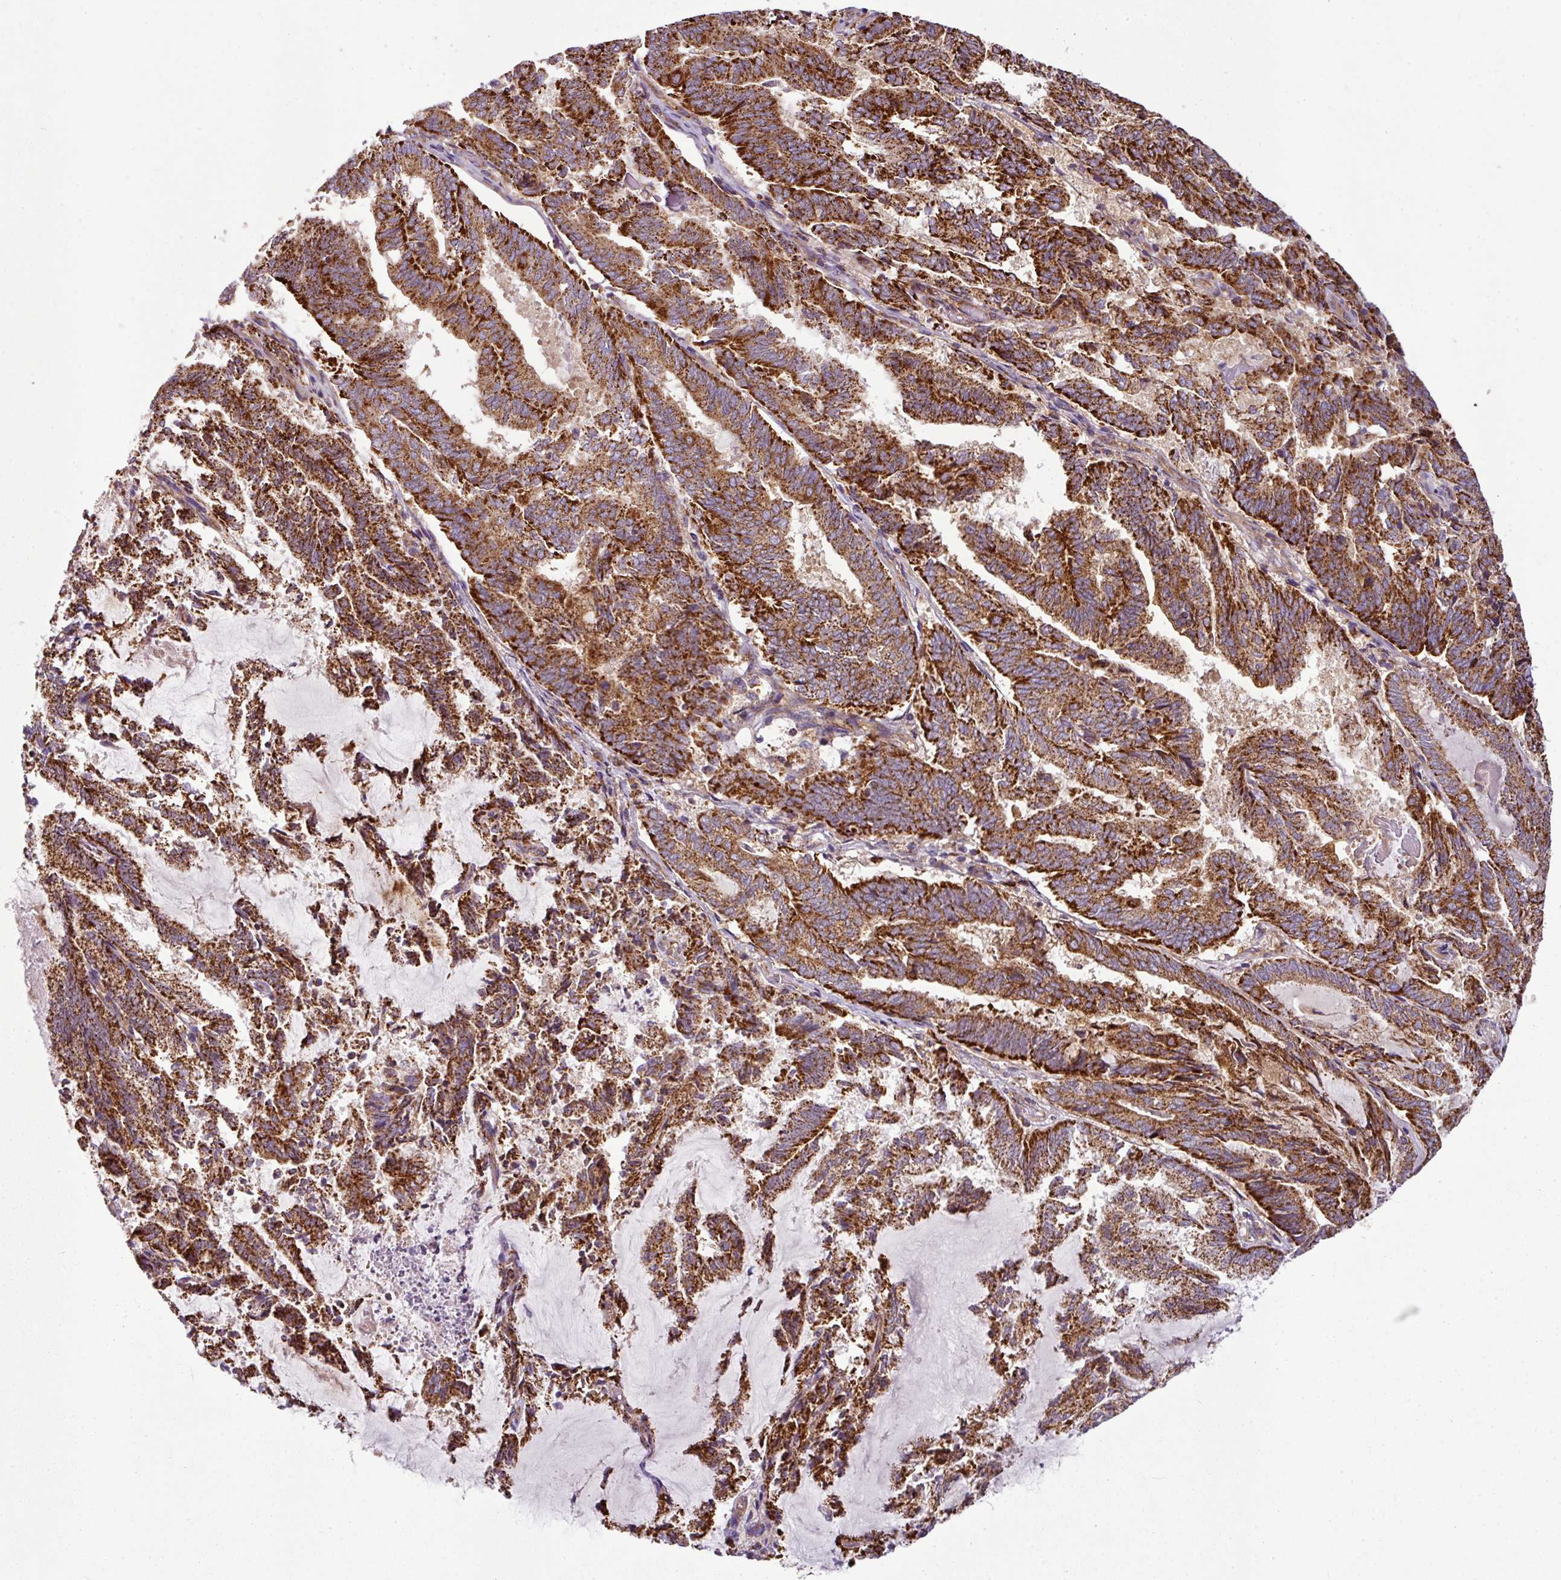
{"staining": {"intensity": "strong", "quantity": ">75%", "location": "cytoplasmic/membranous"}, "tissue": "endometrial cancer", "cell_type": "Tumor cells", "image_type": "cancer", "snomed": [{"axis": "morphology", "description": "Adenocarcinoma, NOS"}, {"axis": "topography", "description": "Endometrium"}], "caption": "Immunohistochemical staining of human endometrial adenocarcinoma shows strong cytoplasmic/membranous protein expression in approximately >75% of tumor cells.", "gene": "PRELID3B", "patient": {"sex": "female", "age": 80}}